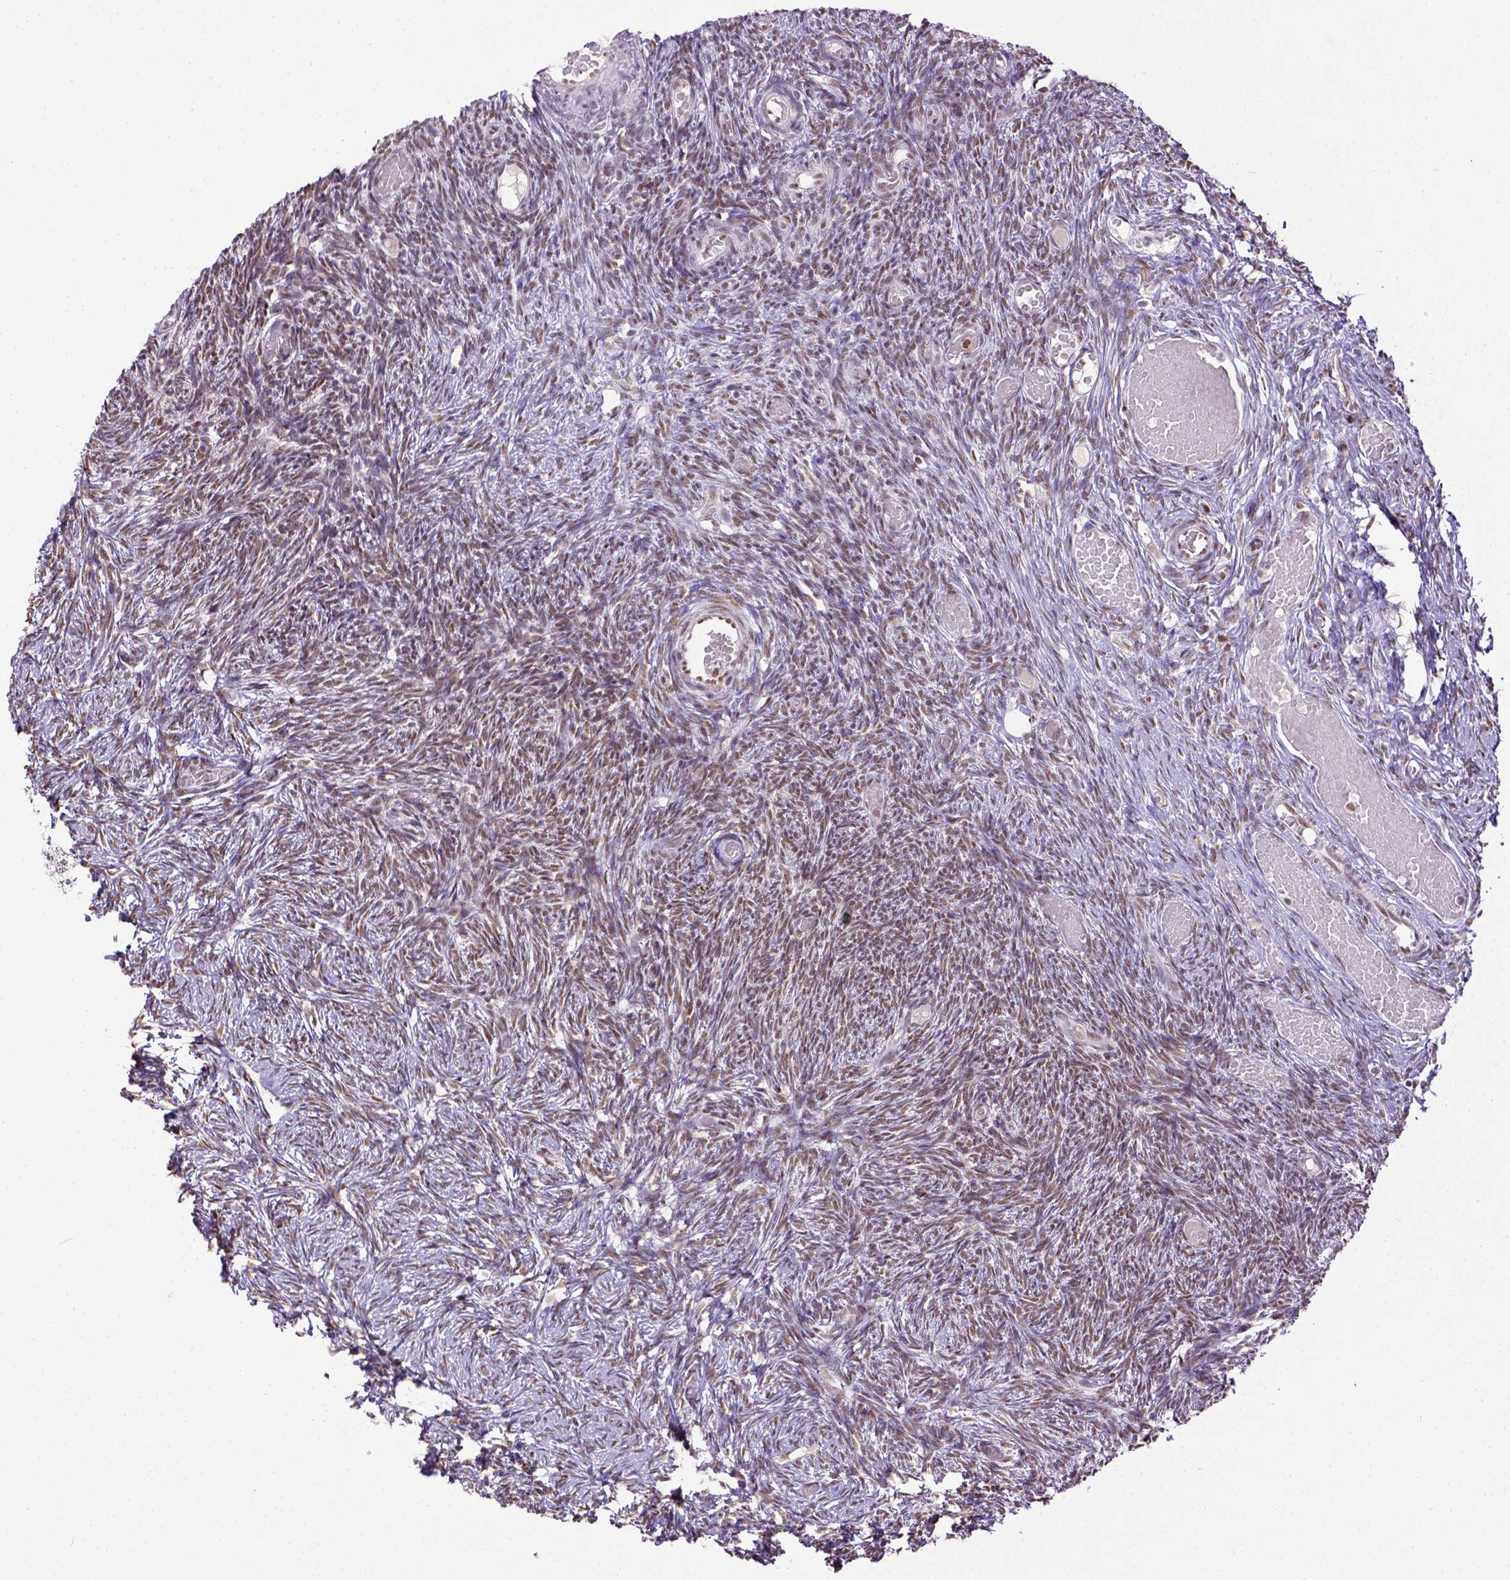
{"staining": {"intensity": "moderate", "quantity": "25%-75%", "location": "nuclear"}, "tissue": "ovary", "cell_type": "Ovarian stroma cells", "image_type": "normal", "snomed": [{"axis": "morphology", "description": "Normal tissue, NOS"}, {"axis": "topography", "description": "Ovary"}], "caption": "Ovarian stroma cells display medium levels of moderate nuclear expression in about 25%-75% of cells in benign human ovary. Nuclei are stained in blue.", "gene": "ERCC1", "patient": {"sex": "female", "age": 39}}